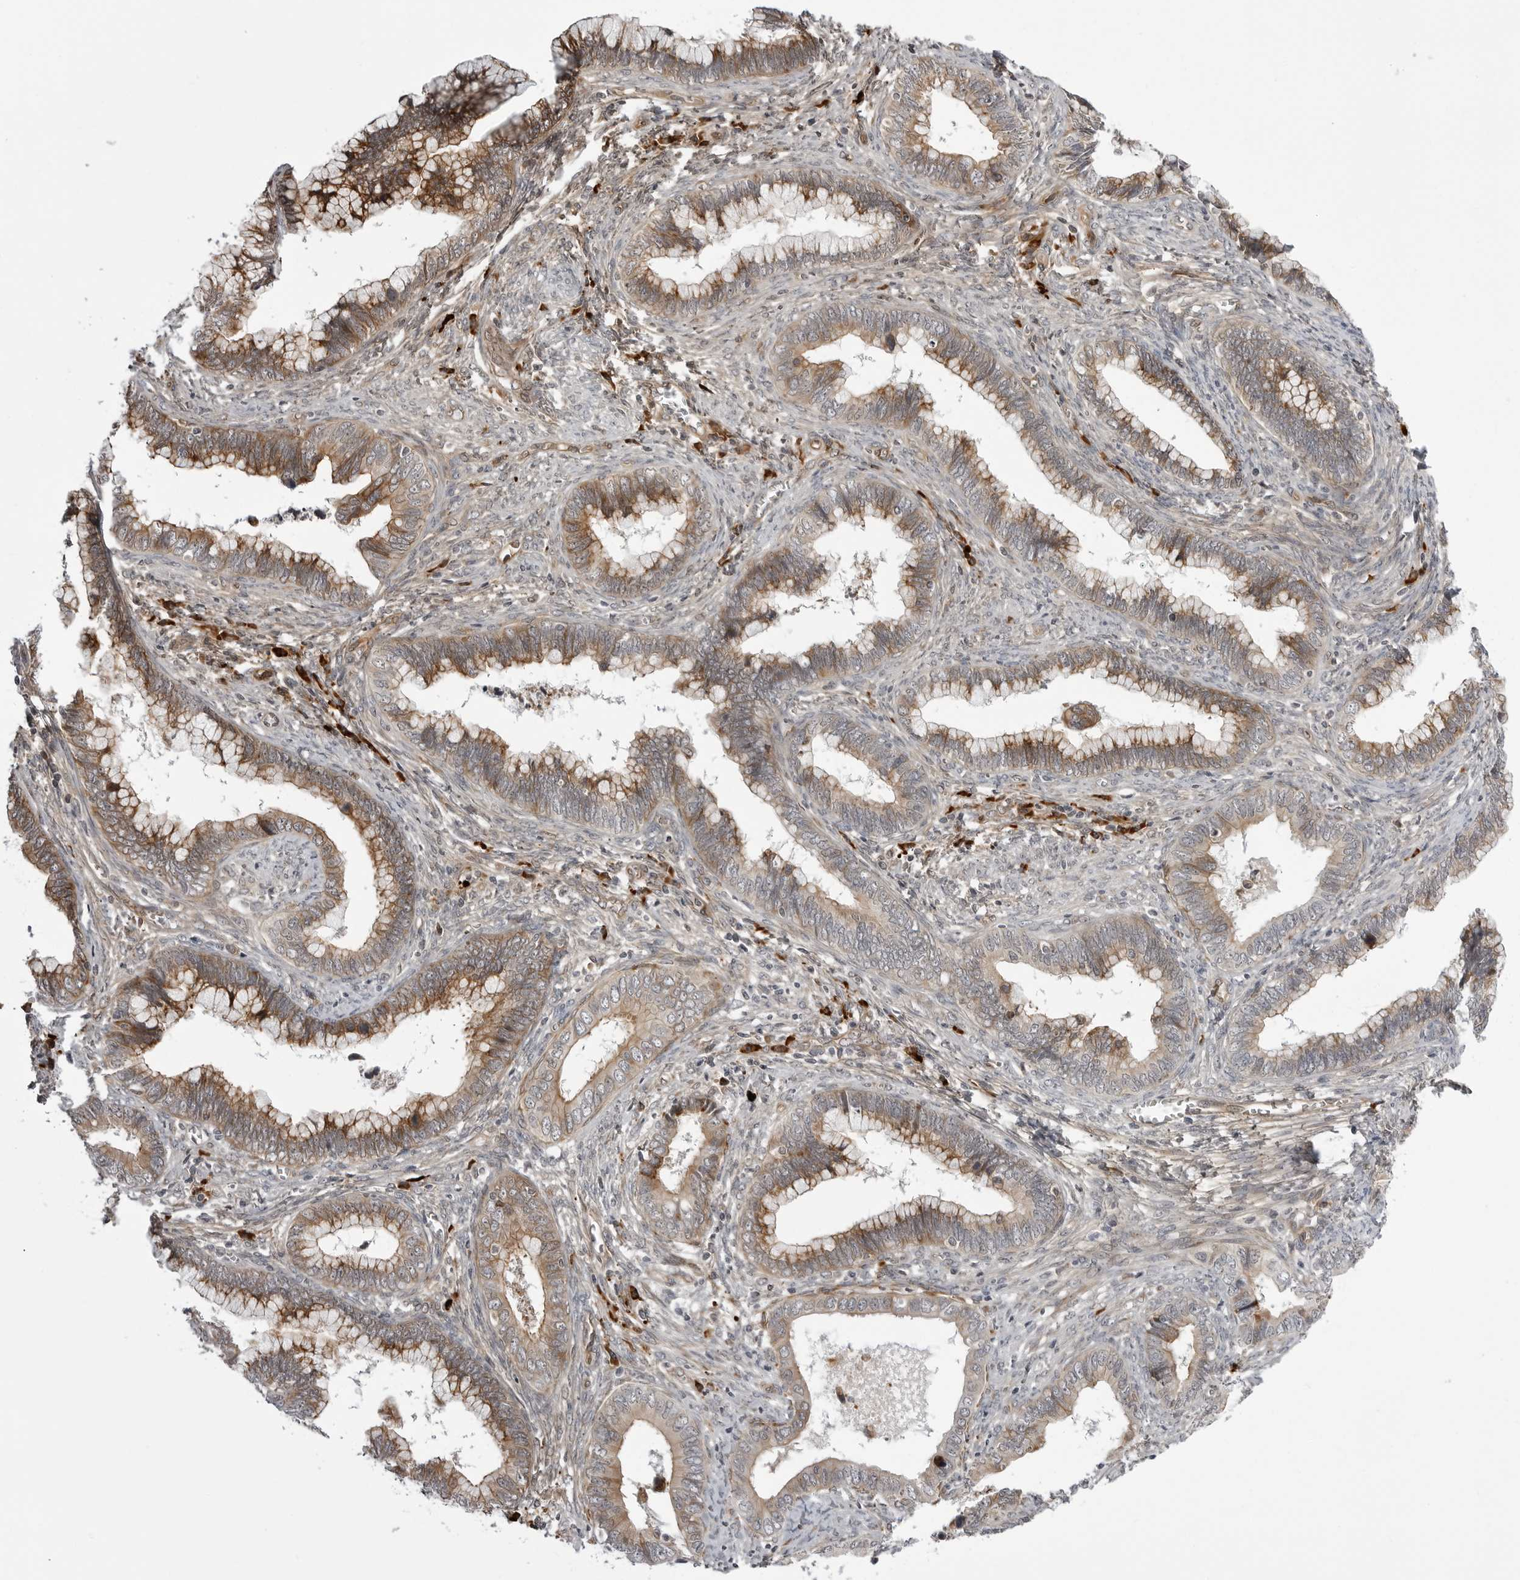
{"staining": {"intensity": "moderate", "quantity": "25%-75%", "location": "cytoplasmic/membranous"}, "tissue": "cervical cancer", "cell_type": "Tumor cells", "image_type": "cancer", "snomed": [{"axis": "morphology", "description": "Adenocarcinoma, NOS"}, {"axis": "topography", "description": "Cervix"}], "caption": "A brown stain labels moderate cytoplasmic/membranous expression of a protein in human adenocarcinoma (cervical) tumor cells.", "gene": "ARL5A", "patient": {"sex": "female", "age": 44}}